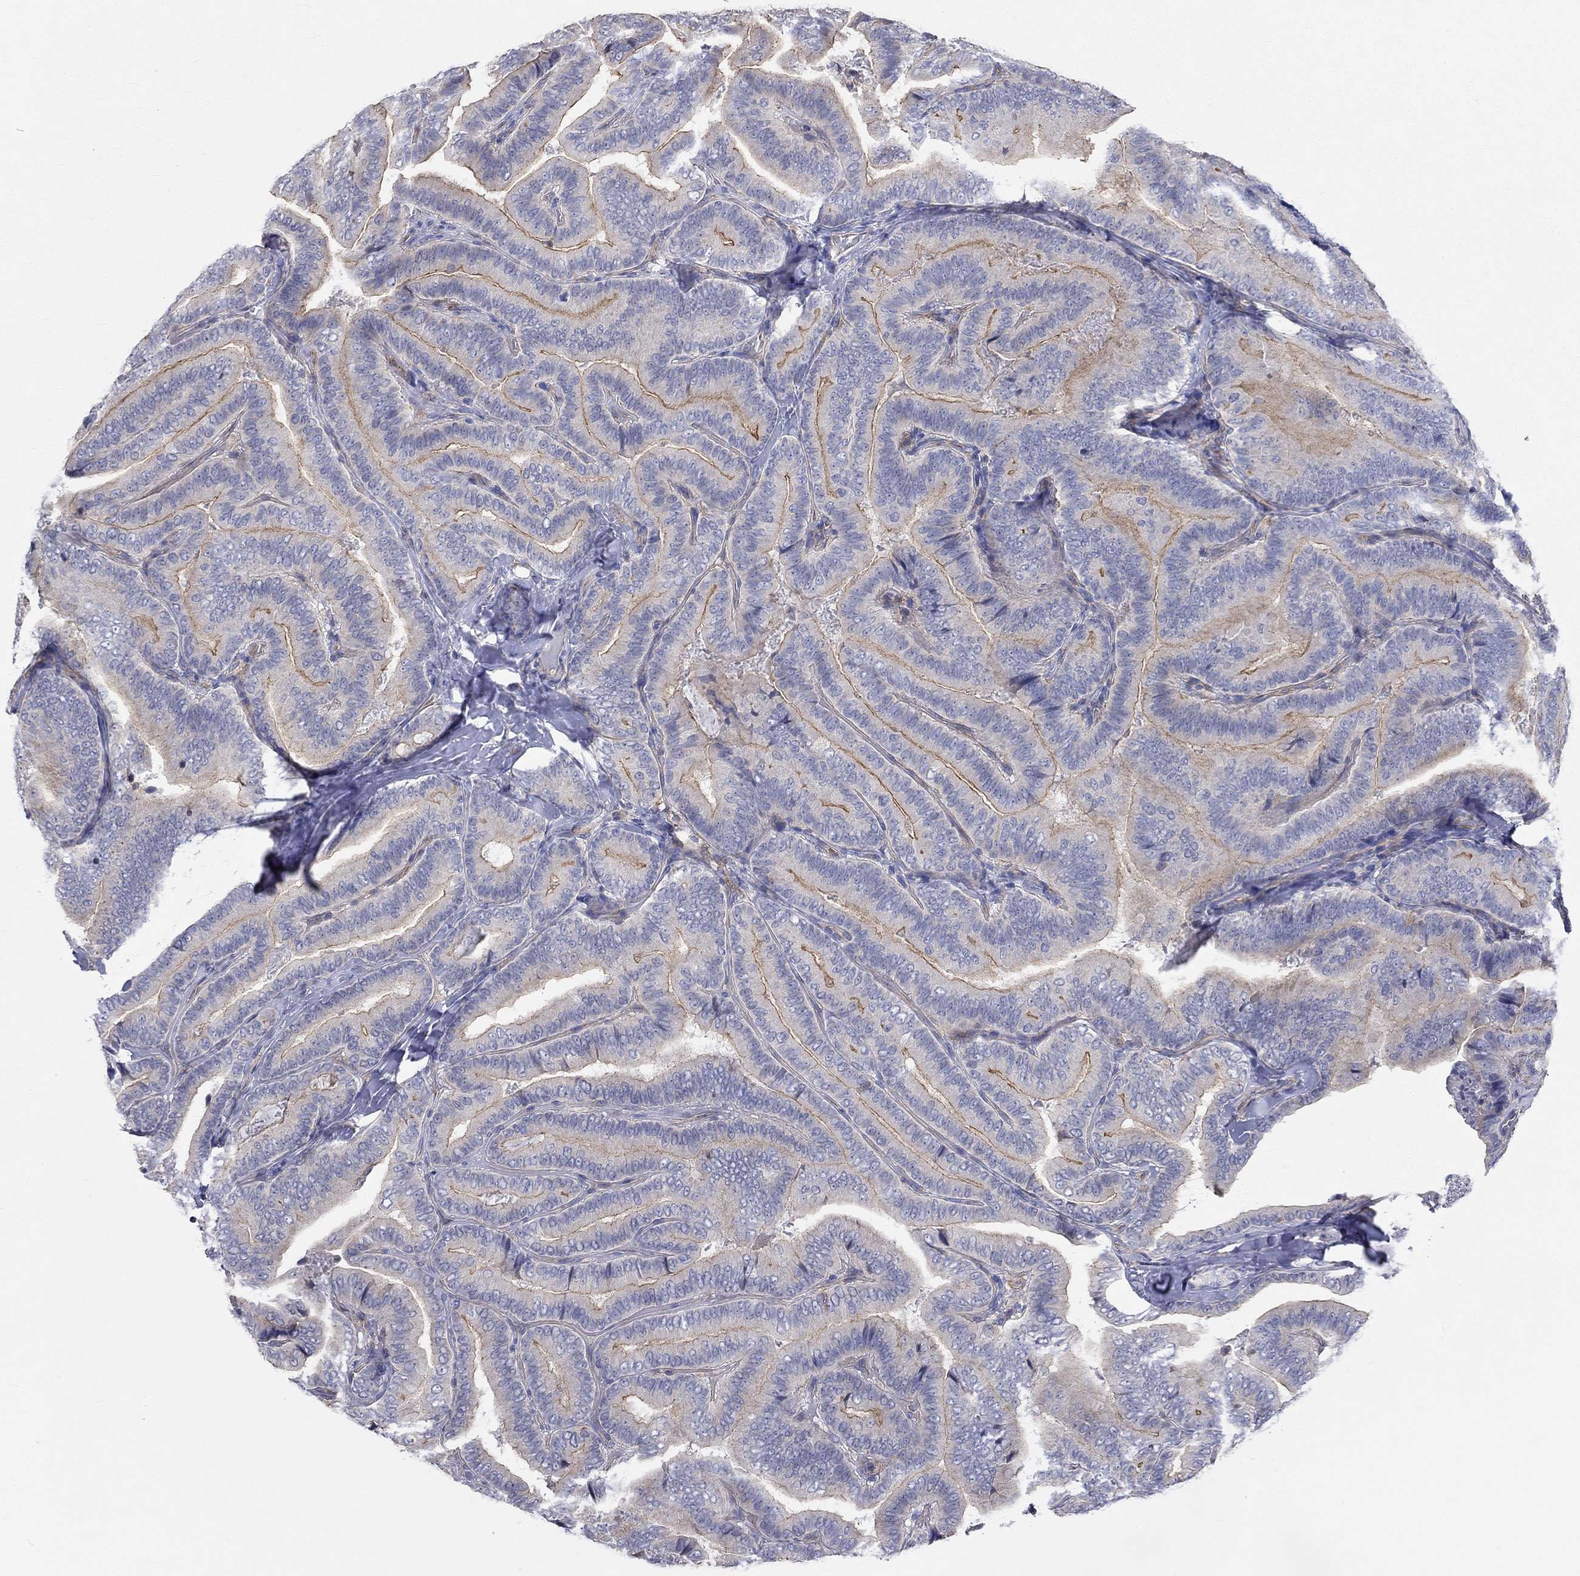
{"staining": {"intensity": "strong", "quantity": "25%-75%", "location": "cytoplasmic/membranous"}, "tissue": "thyroid cancer", "cell_type": "Tumor cells", "image_type": "cancer", "snomed": [{"axis": "morphology", "description": "Papillary adenocarcinoma, NOS"}, {"axis": "topography", "description": "Thyroid gland"}], "caption": "High-power microscopy captured an IHC photomicrograph of thyroid cancer (papillary adenocarcinoma), revealing strong cytoplasmic/membranous expression in about 25%-75% of tumor cells.", "gene": "PCDHGA10", "patient": {"sex": "male", "age": 61}}